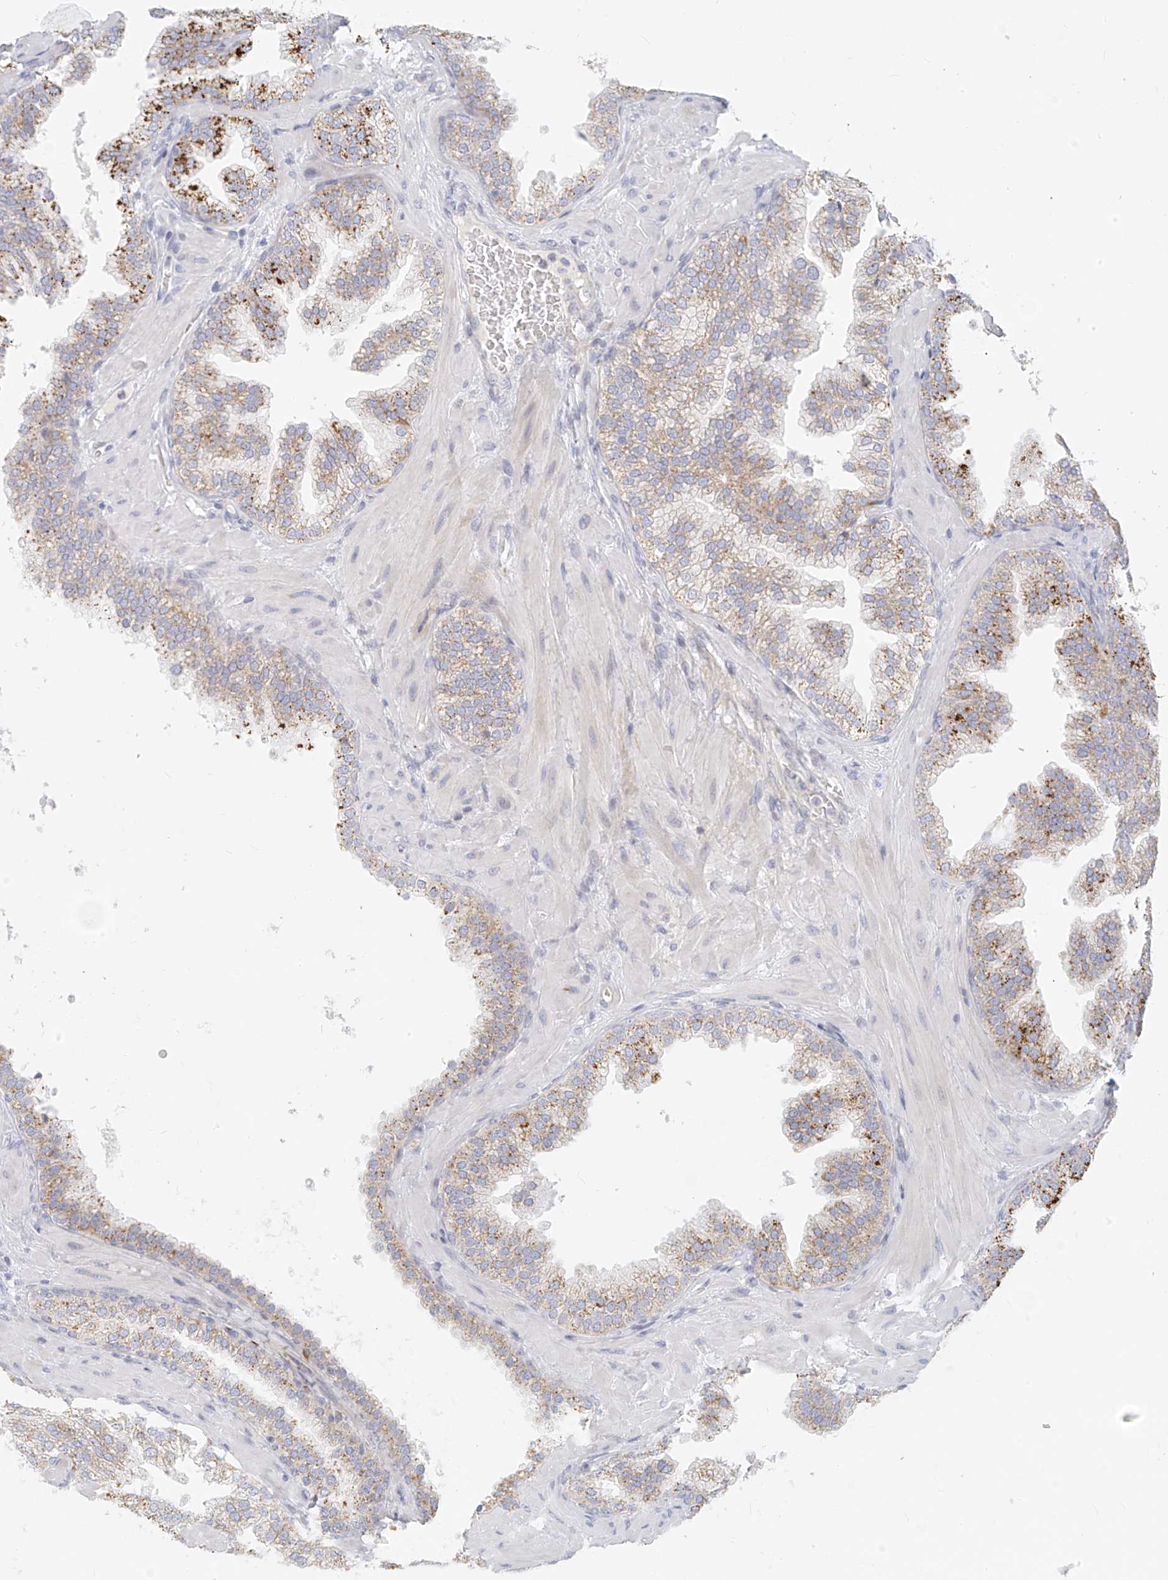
{"staining": {"intensity": "weak", "quantity": "25%-75%", "location": "cytoplasmic/membranous"}, "tissue": "prostate cancer", "cell_type": "Tumor cells", "image_type": "cancer", "snomed": [{"axis": "morphology", "description": "Adenocarcinoma, High grade"}, {"axis": "topography", "description": "Prostate"}], "caption": "A brown stain highlights weak cytoplasmic/membranous staining of a protein in human prostate cancer (adenocarcinoma (high-grade)) tumor cells. The staining was performed using DAB (3,3'-diaminobenzidine) to visualize the protein expression in brown, while the nuclei were stained in blue with hematoxylin (Magnification: 20x).", "gene": "ZNF404", "patient": {"sex": "male", "age": 58}}